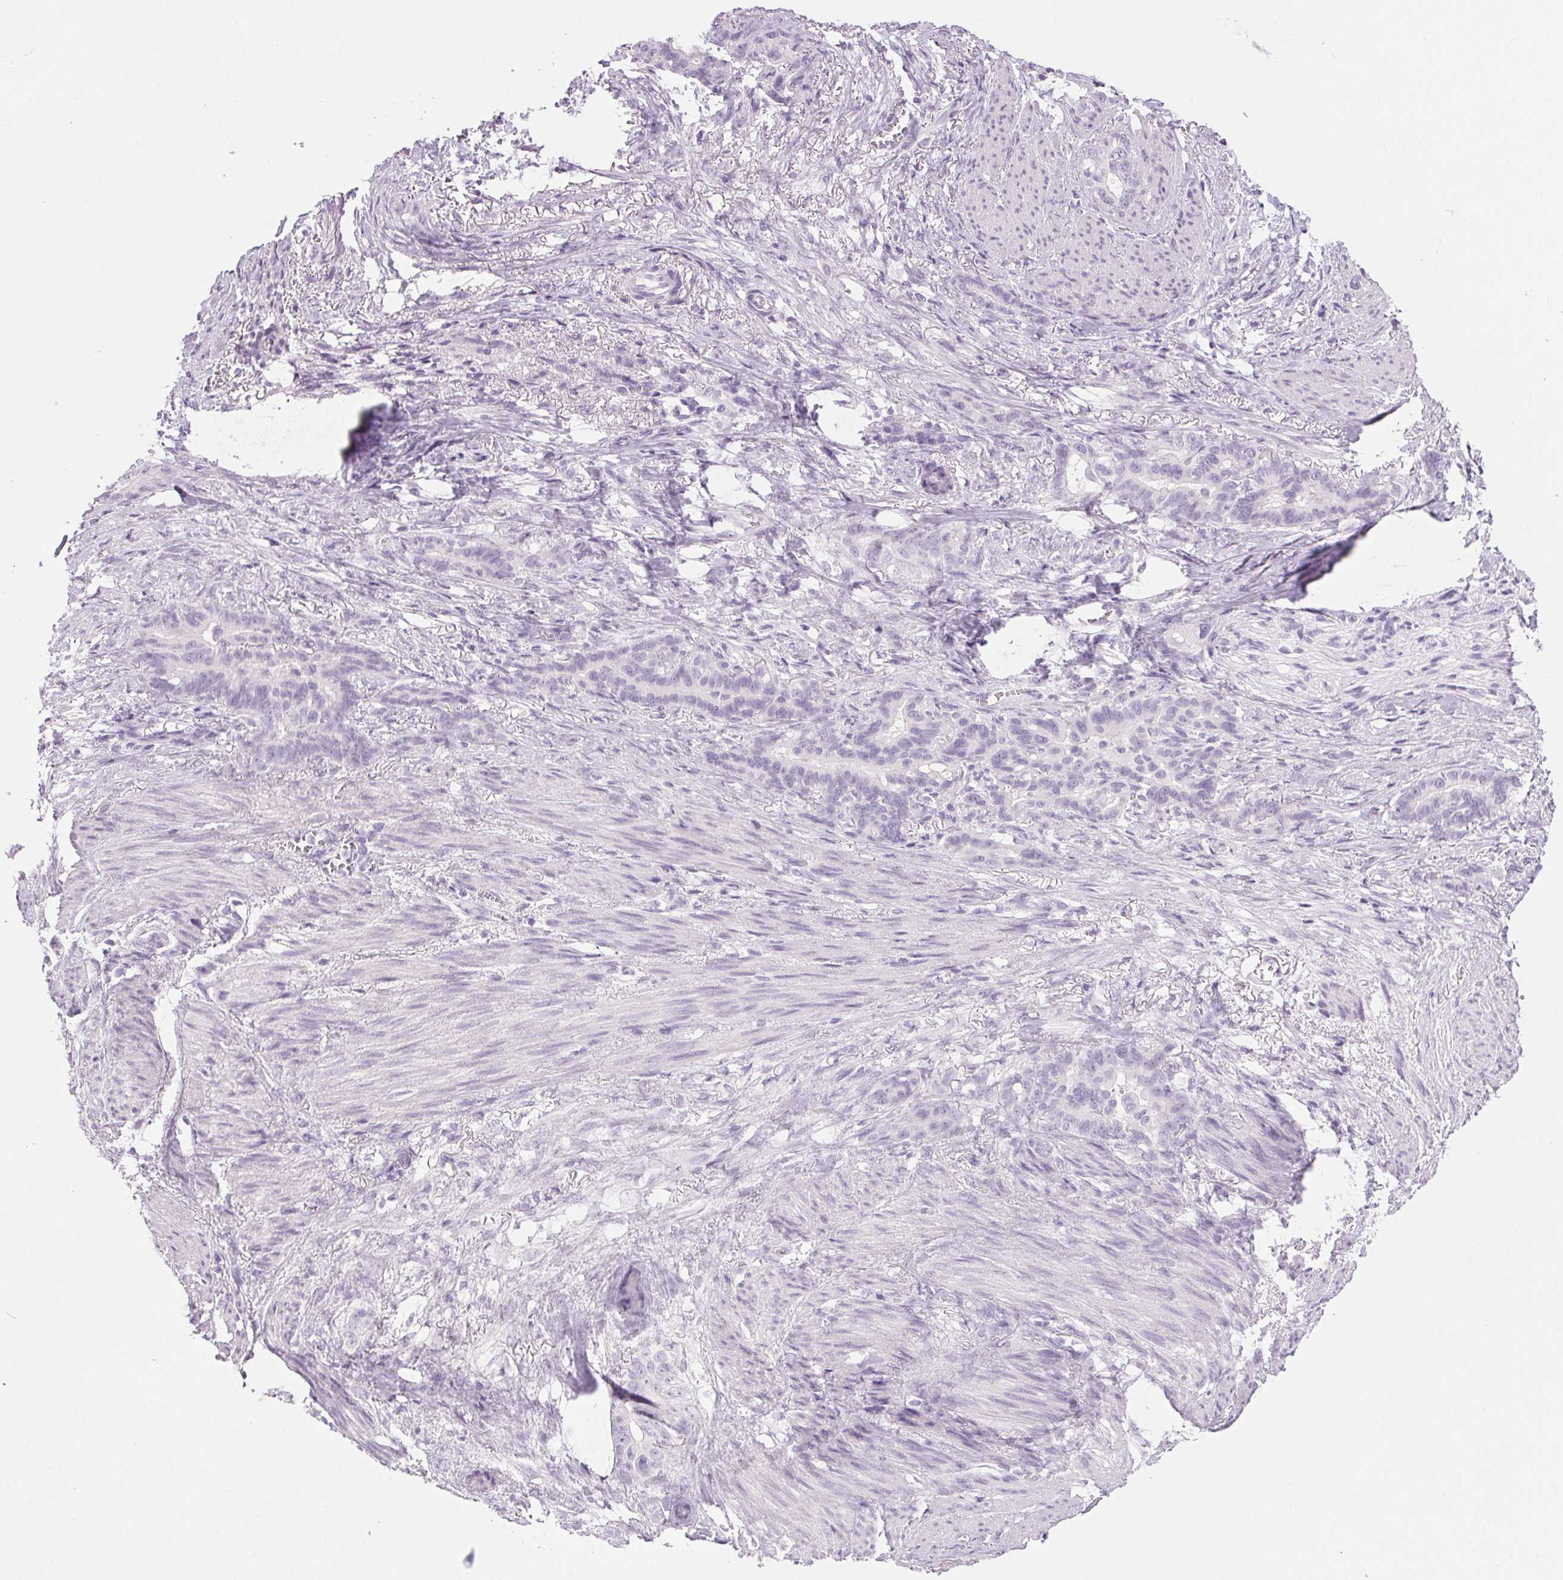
{"staining": {"intensity": "negative", "quantity": "none", "location": "none"}, "tissue": "stomach cancer", "cell_type": "Tumor cells", "image_type": "cancer", "snomed": [{"axis": "morphology", "description": "Normal tissue, NOS"}, {"axis": "morphology", "description": "Adenocarcinoma, NOS"}, {"axis": "topography", "description": "Esophagus"}, {"axis": "topography", "description": "Stomach, upper"}], "caption": "Immunohistochemistry of human adenocarcinoma (stomach) reveals no staining in tumor cells.", "gene": "LRP2", "patient": {"sex": "male", "age": 62}}